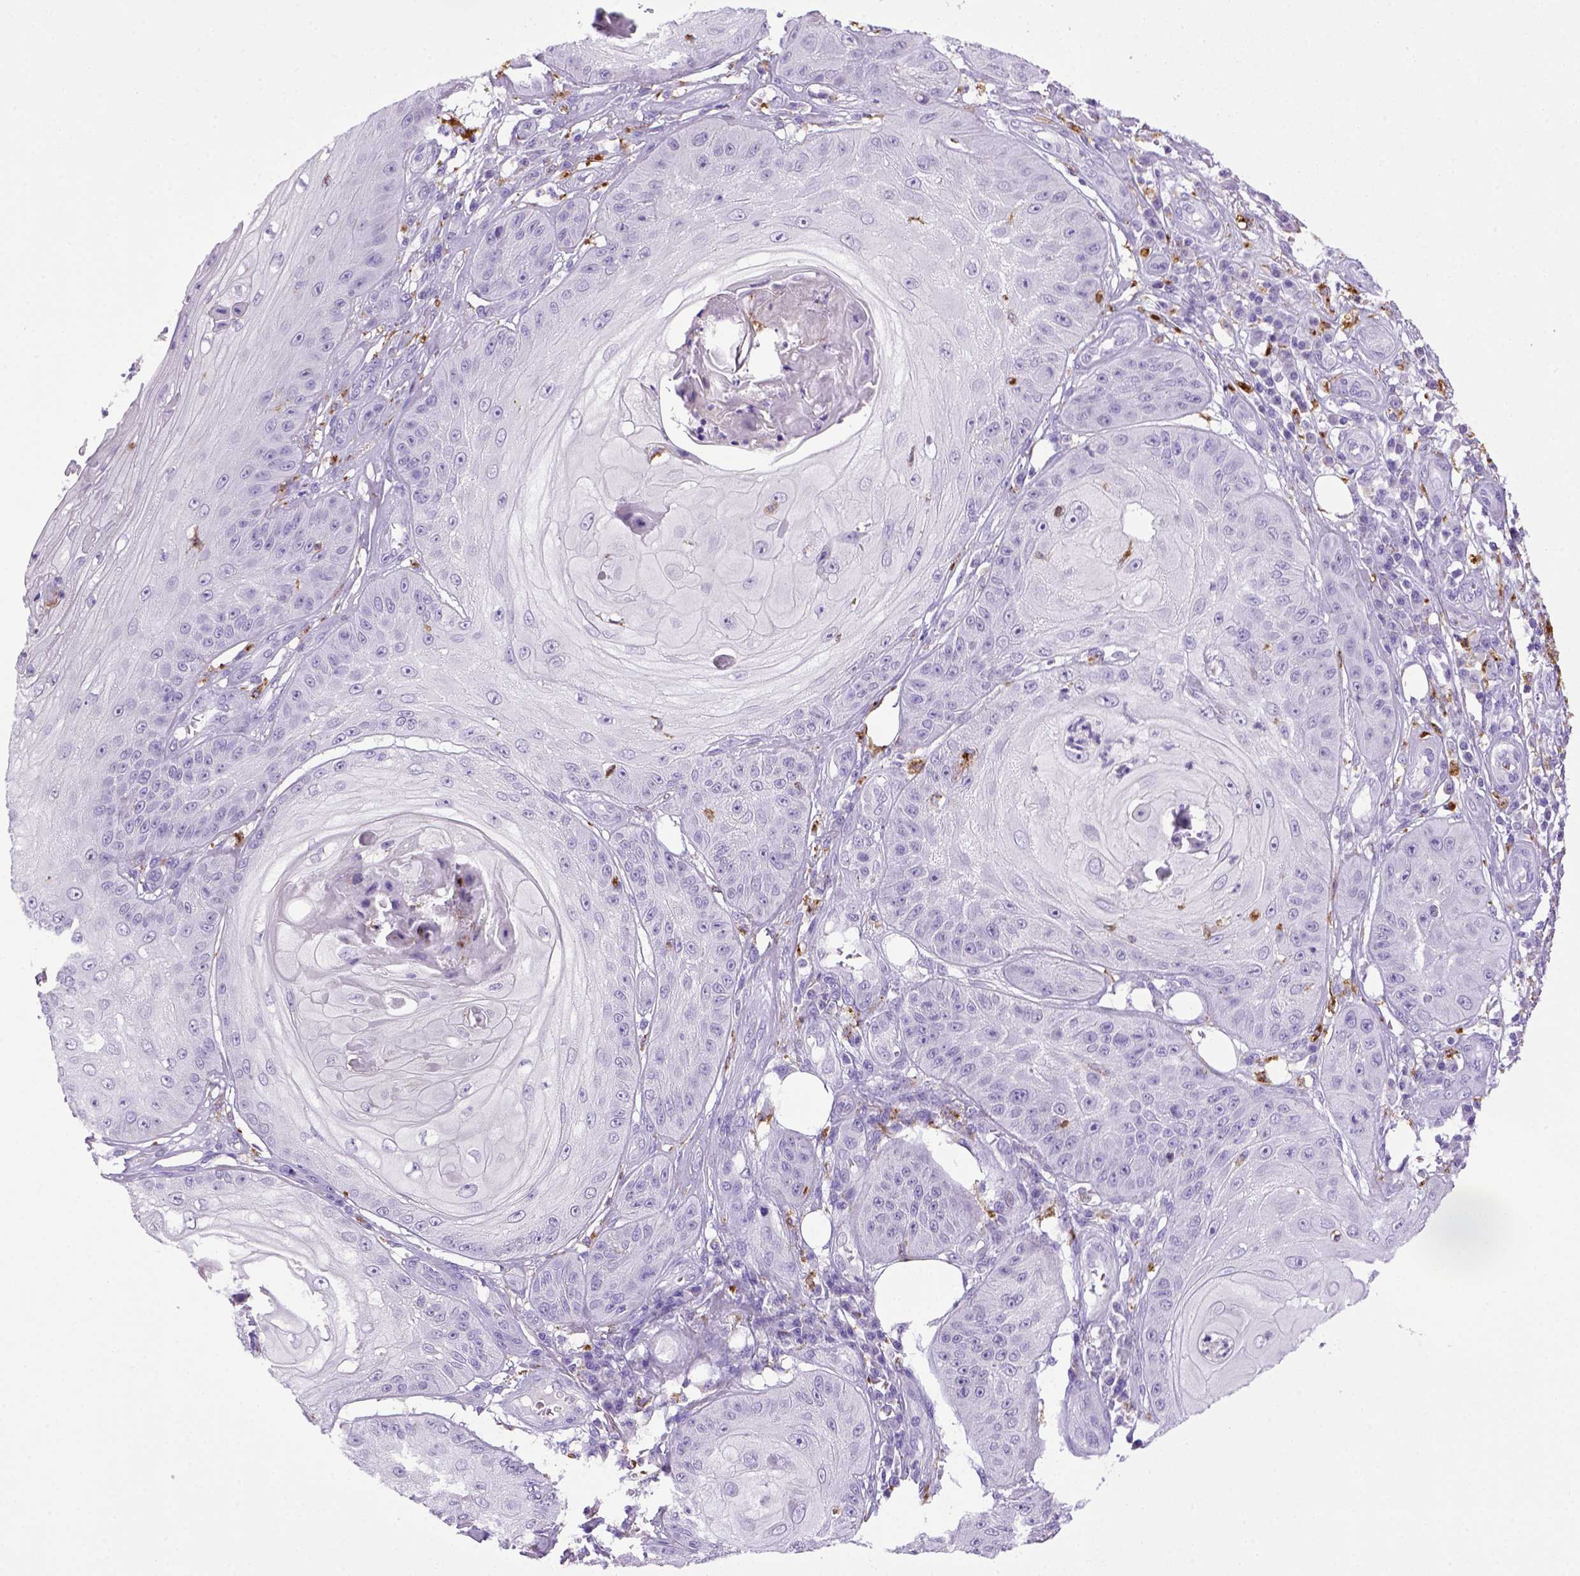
{"staining": {"intensity": "negative", "quantity": "none", "location": "none"}, "tissue": "skin cancer", "cell_type": "Tumor cells", "image_type": "cancer", "snomed": [{"axis": "morphology", "description": "Squamous cell carcinoma, NOS"}, {"axis": "topography", "description": "Skin"}], "caption": "Tumor cells are negative for brown protein staining in skin squamous cell carcinoma.", "gene": "CD68", "patient": {"sex": "male", "age": 70}}